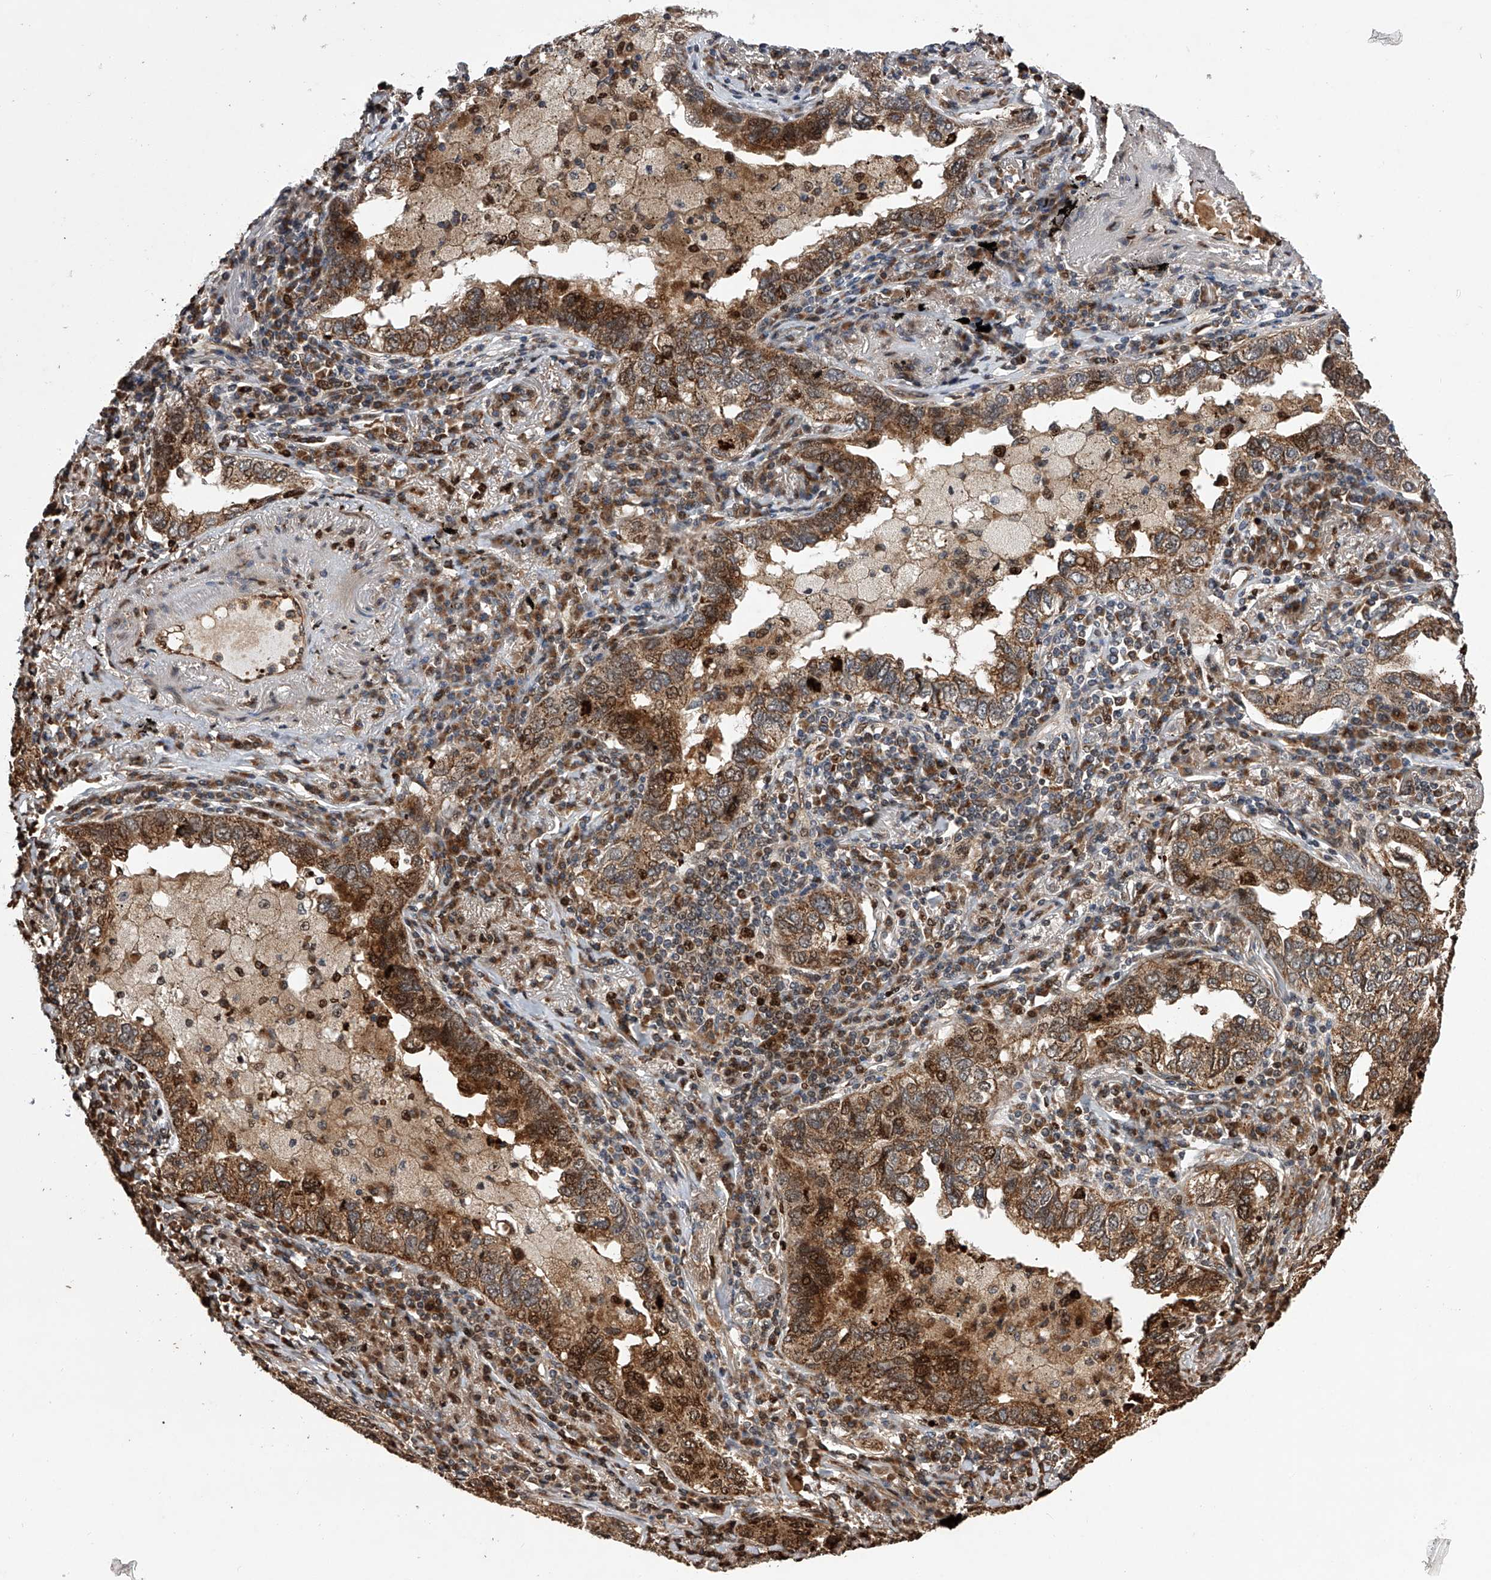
{"staining": {"intensity": "moderate", "quantity": ">75%", "location": "cytoplasmic/membranous,nuclear"}, "tissue": "lung cancer", "cell_type": "Tumor cells", "image_type": "cancer", "snomed": [{"axis": "morphology", "description": "Adenocarcinoma, NOS"}, {"axis": "topography", "description": "Lung"}], "caption": "Protein staining of lung cancer (adenocarcinoma) tissue shows moderate cytoplasmic/membranous and nuclear positivity in approximately >75% of tumor cells.", "gene": "MAP3K11", "patient": {"sex": "male", "age": 65}}